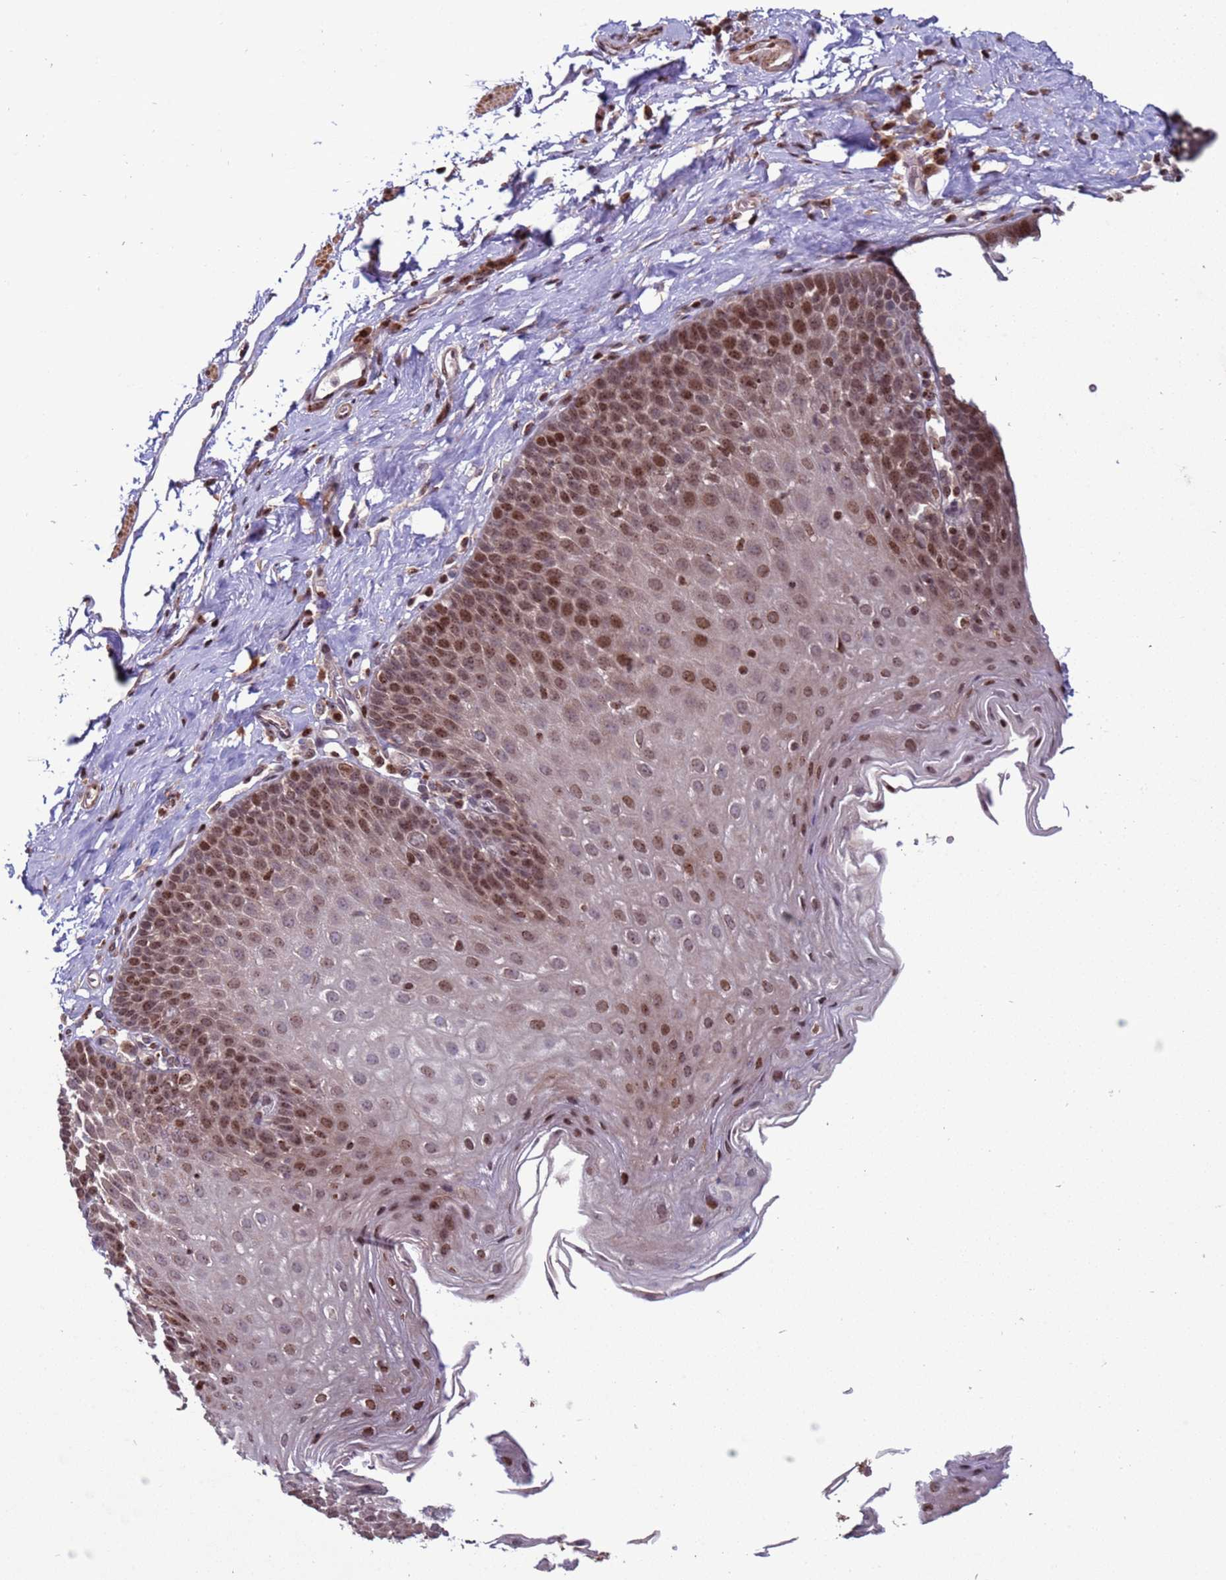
{"staining": {"intensity": "moderate", "quantity": ">75%", "location": "nuclear"}, "tissue": "esophagus", "cell_type": "Squamous epithelial cells", "image_type": "normal", "snomed": [{"axis": "morphology", "description": "Normal tissue, NOS"}, {"axis": "topography", "description": "Esophagus"}], "caption": "A brown stain shows moderate nuclear staining of a protein in squamous epithelial cells of normal human esophagus.", "gene": "HGH1", "patient": {"sex": "female", "age": 61}}